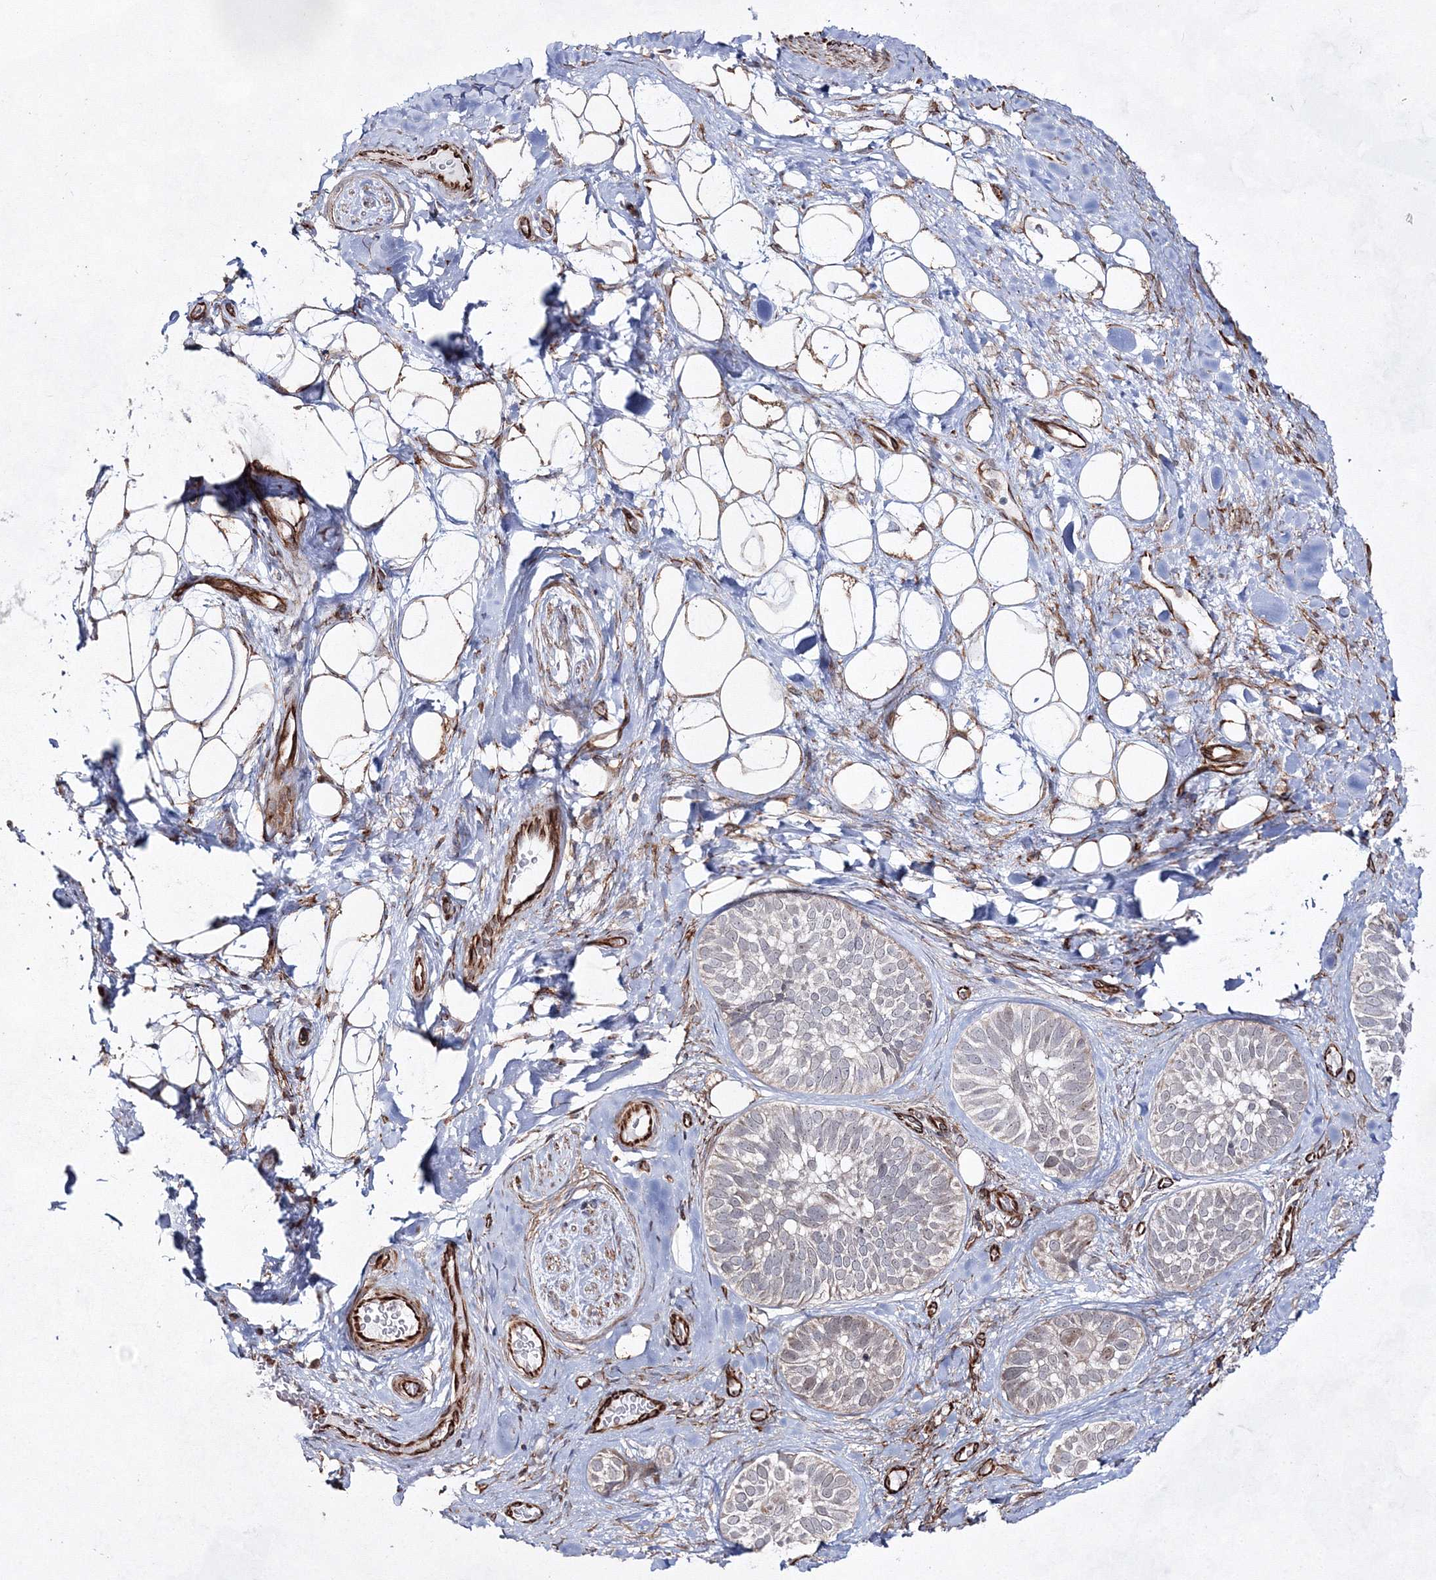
{"staining": {"intensity": "negative", "quantity": "none", "location": "none"}, "tissue": "skin cancer", "cell_type": "Tumor cells", "image_type": "cancer", "snomed": [{"axis": "morphology", "description": "Basal cell carcinoma"}, {"axis": "topography", "description": "Skin"}], "caption": "Immunohistochemistry (IHC) image of neoplastic tissue: human skin basal cell carcinoma stained with DAB (3,3'-diaminobenzidine) shows no significant protein staining in tumor cells. The staining was performed using DAB (3,3'-diaminobenzidine) to visualize the protein expression in brown, while the nuclei were stained in blue with hematoxylin (Magnification: 20x).", "gene": "SNIP1", "patient": {"sex": "male", "age": 62}}